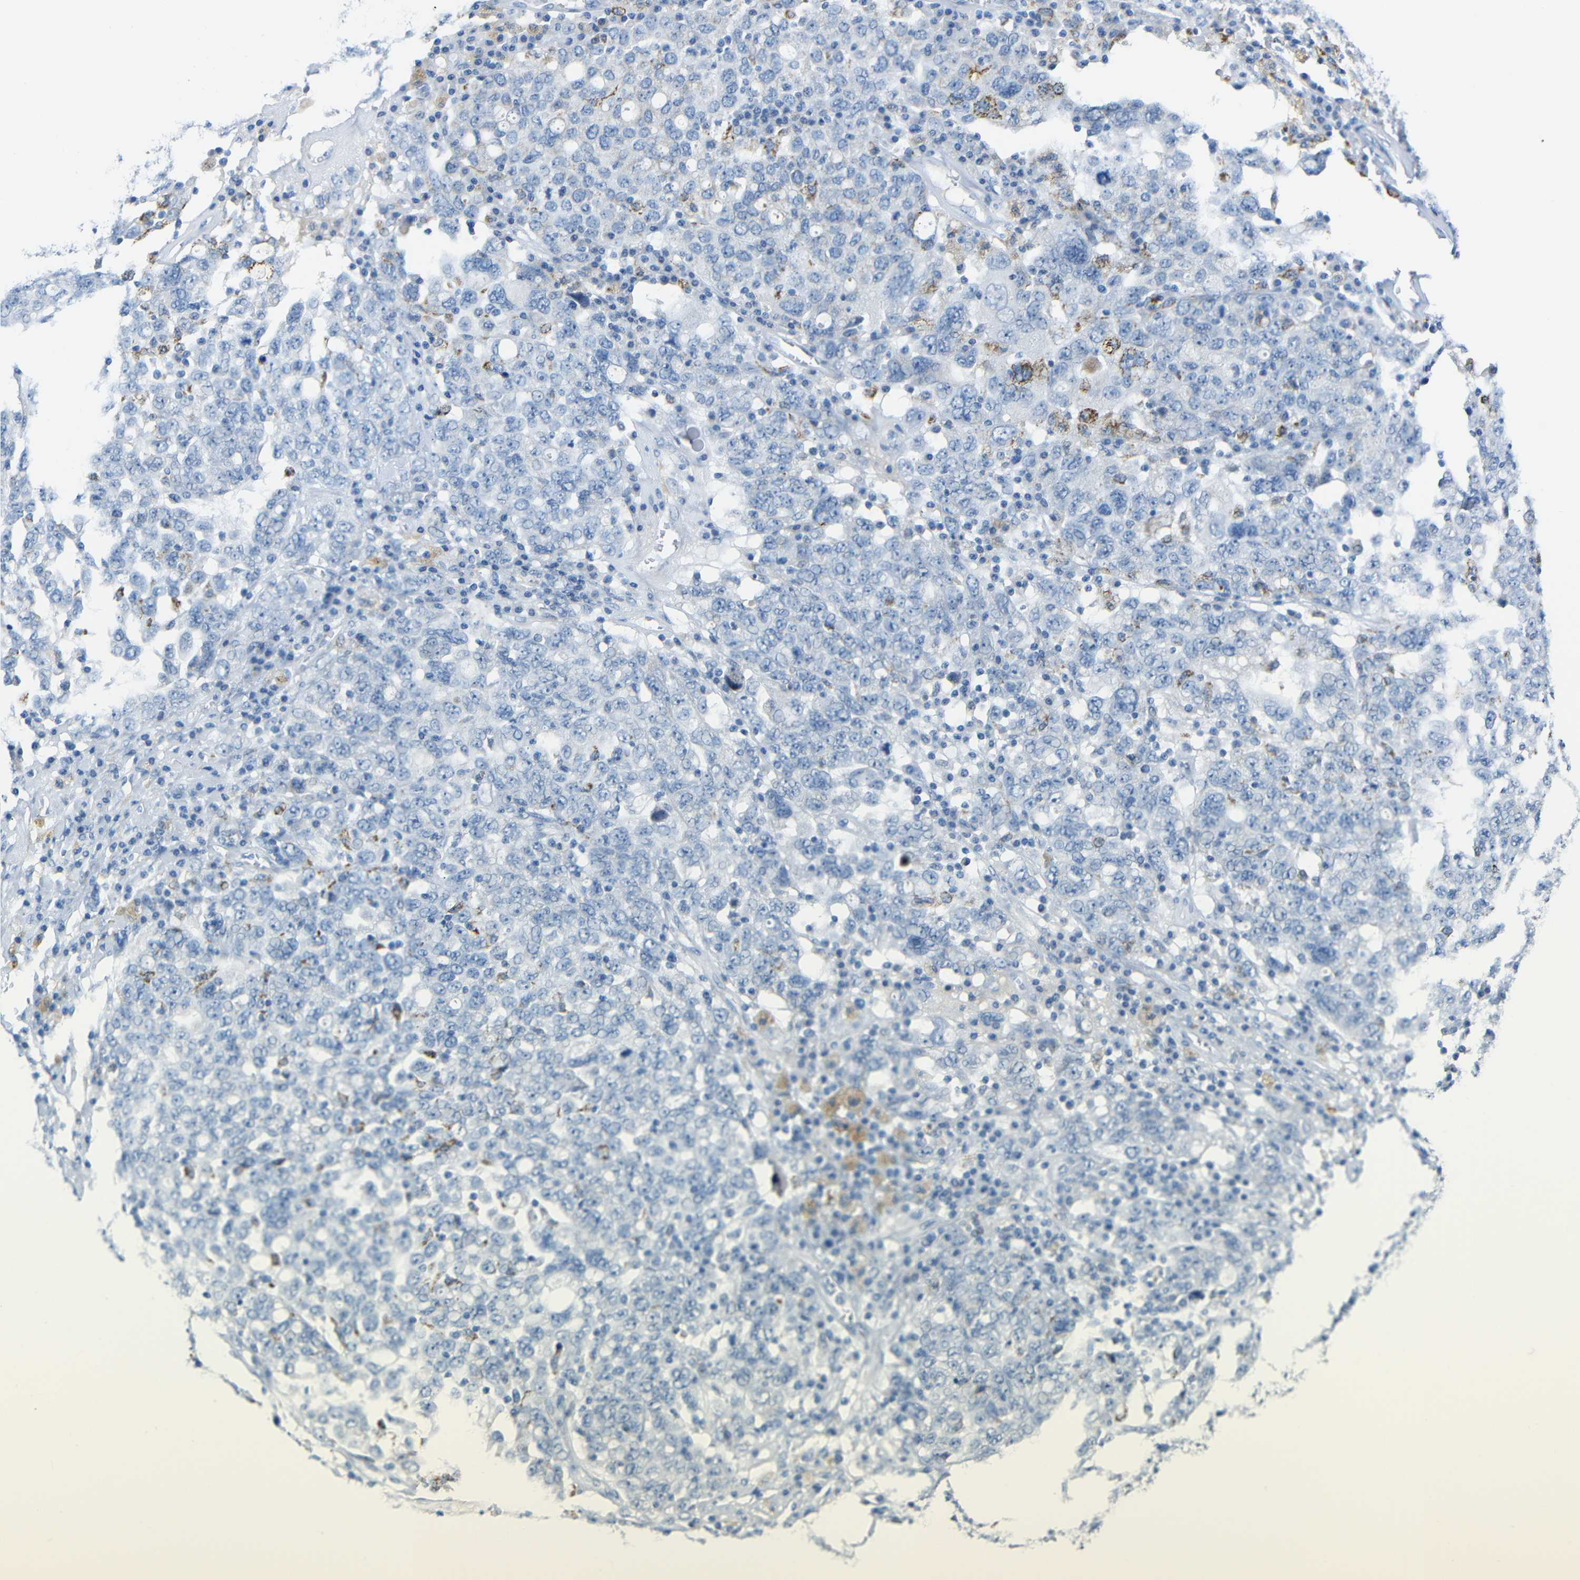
{"staining": {"intensity": "moderate", "quantity": "<25%", "location": "cytoplasmic/membranous"}, "tissue": "ovarian cancer", "cell_type": "Tumor cells", "image_type": "cancer", "snomed": [{"axis": "morphology", "description": "Carcinoma, endometroid"}, {"axis": "topography", "description": "Ovary"}], "caption": "Immunohistochemistry (DAB (3,3'-diaminobenzidine)) staining of ovarian cancer displays moderate cytoplasmic/membranous protein expression in about <25% of tumor cells. (IHC, brightfield microscopy, high magnification).", "gene": "C15orf48", "patient": {"sex": "female", "age": 62}}